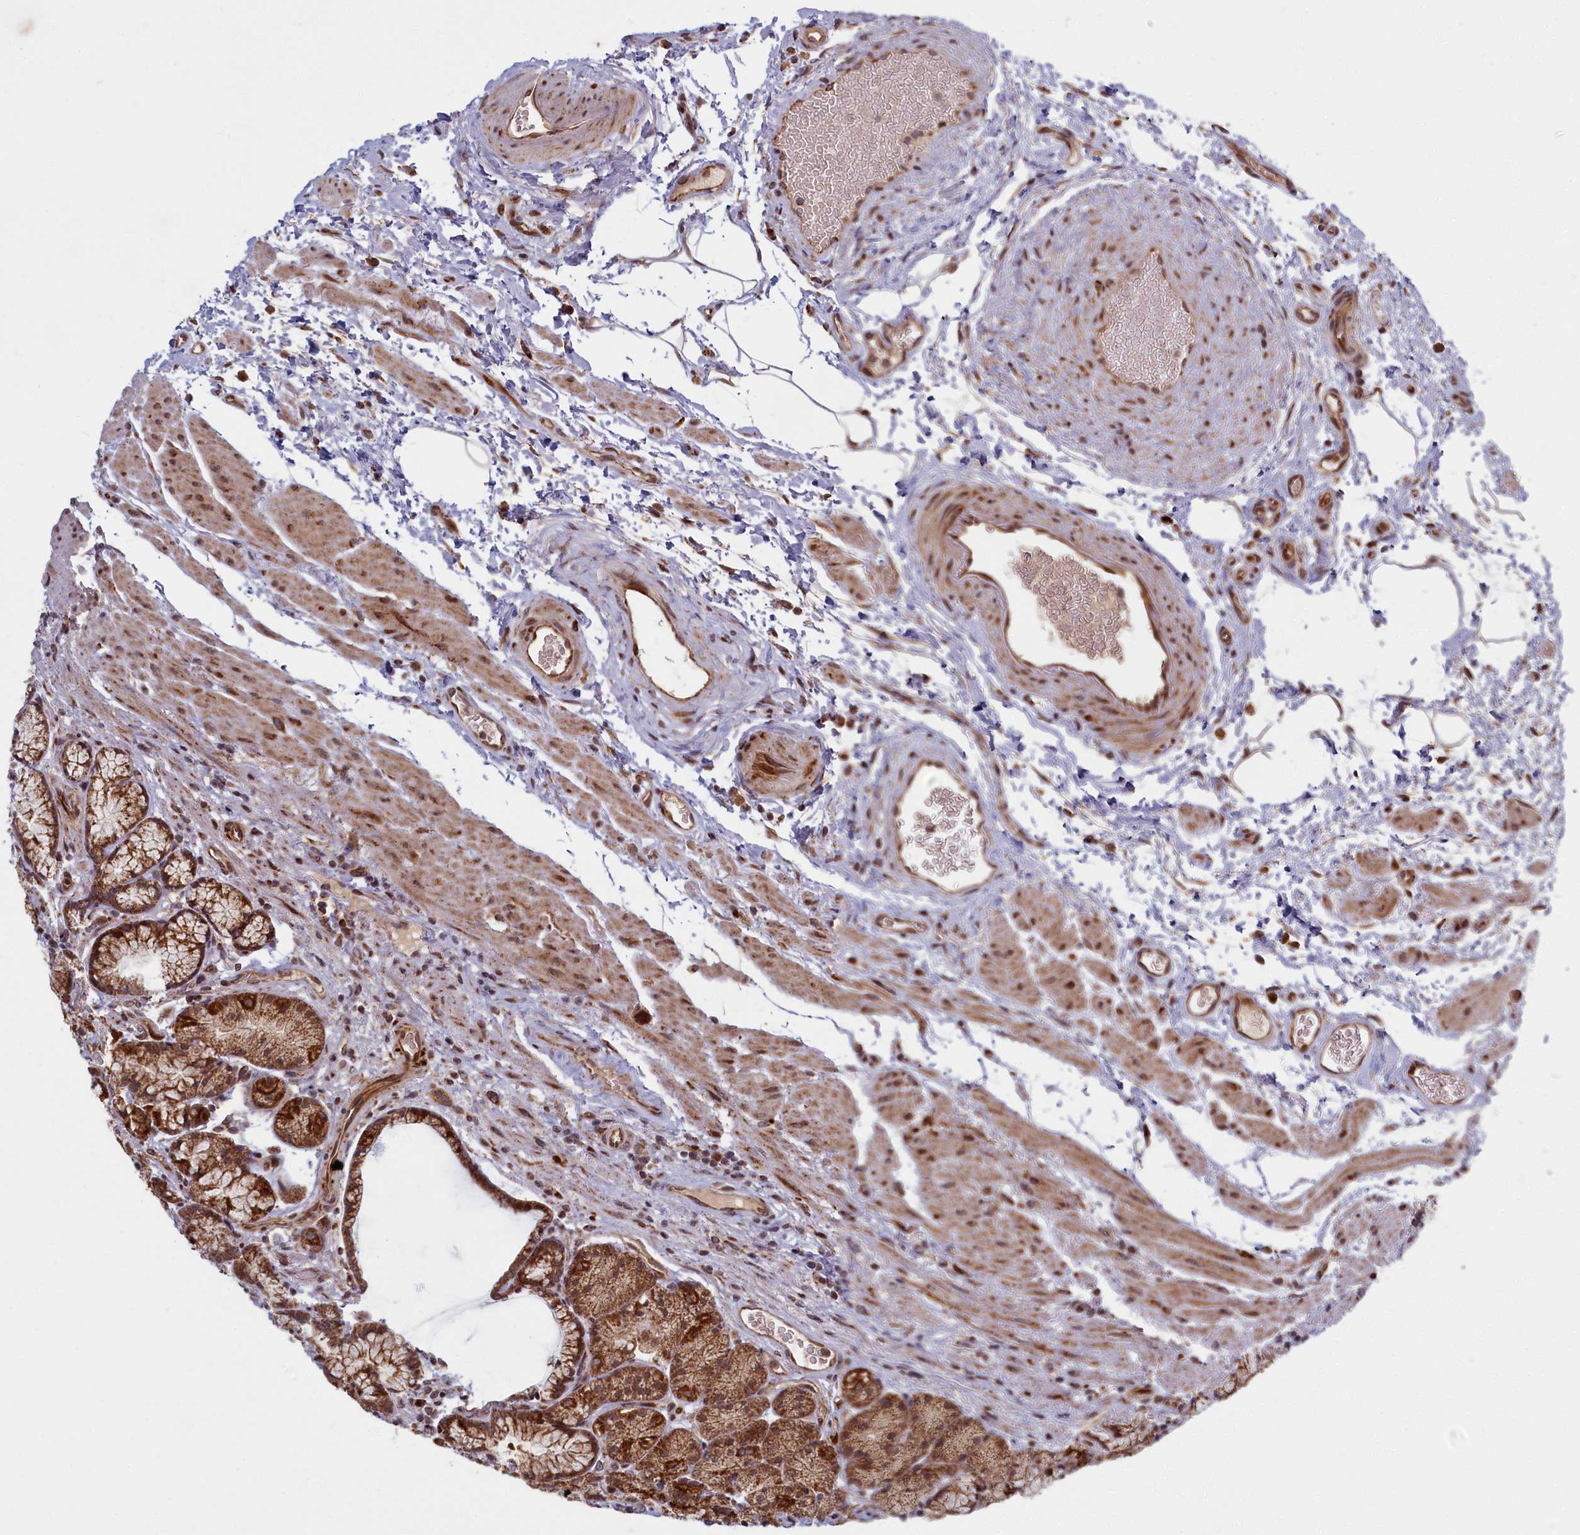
{"staining": {"intensity": "strong", "quantity": ">75%", "location": "cytoplasmic/membranous,nuclear"}, "tissue": "stomach", "cell_type": "Glandular cells", "image_type": "normal", "snomed": [{"axis": "morphology", "description": "Normal tissue, NOS"}, {"axis": "topography", "description": "Stomach"}], "caption": "Stomach stained with IHC demonstrates strong cytoplasmic/membranous,nuclear staining in approximately >75% of glandular cells.", "gene": "PLA2G10", "patient": {"sex": "male", "age": 63}}